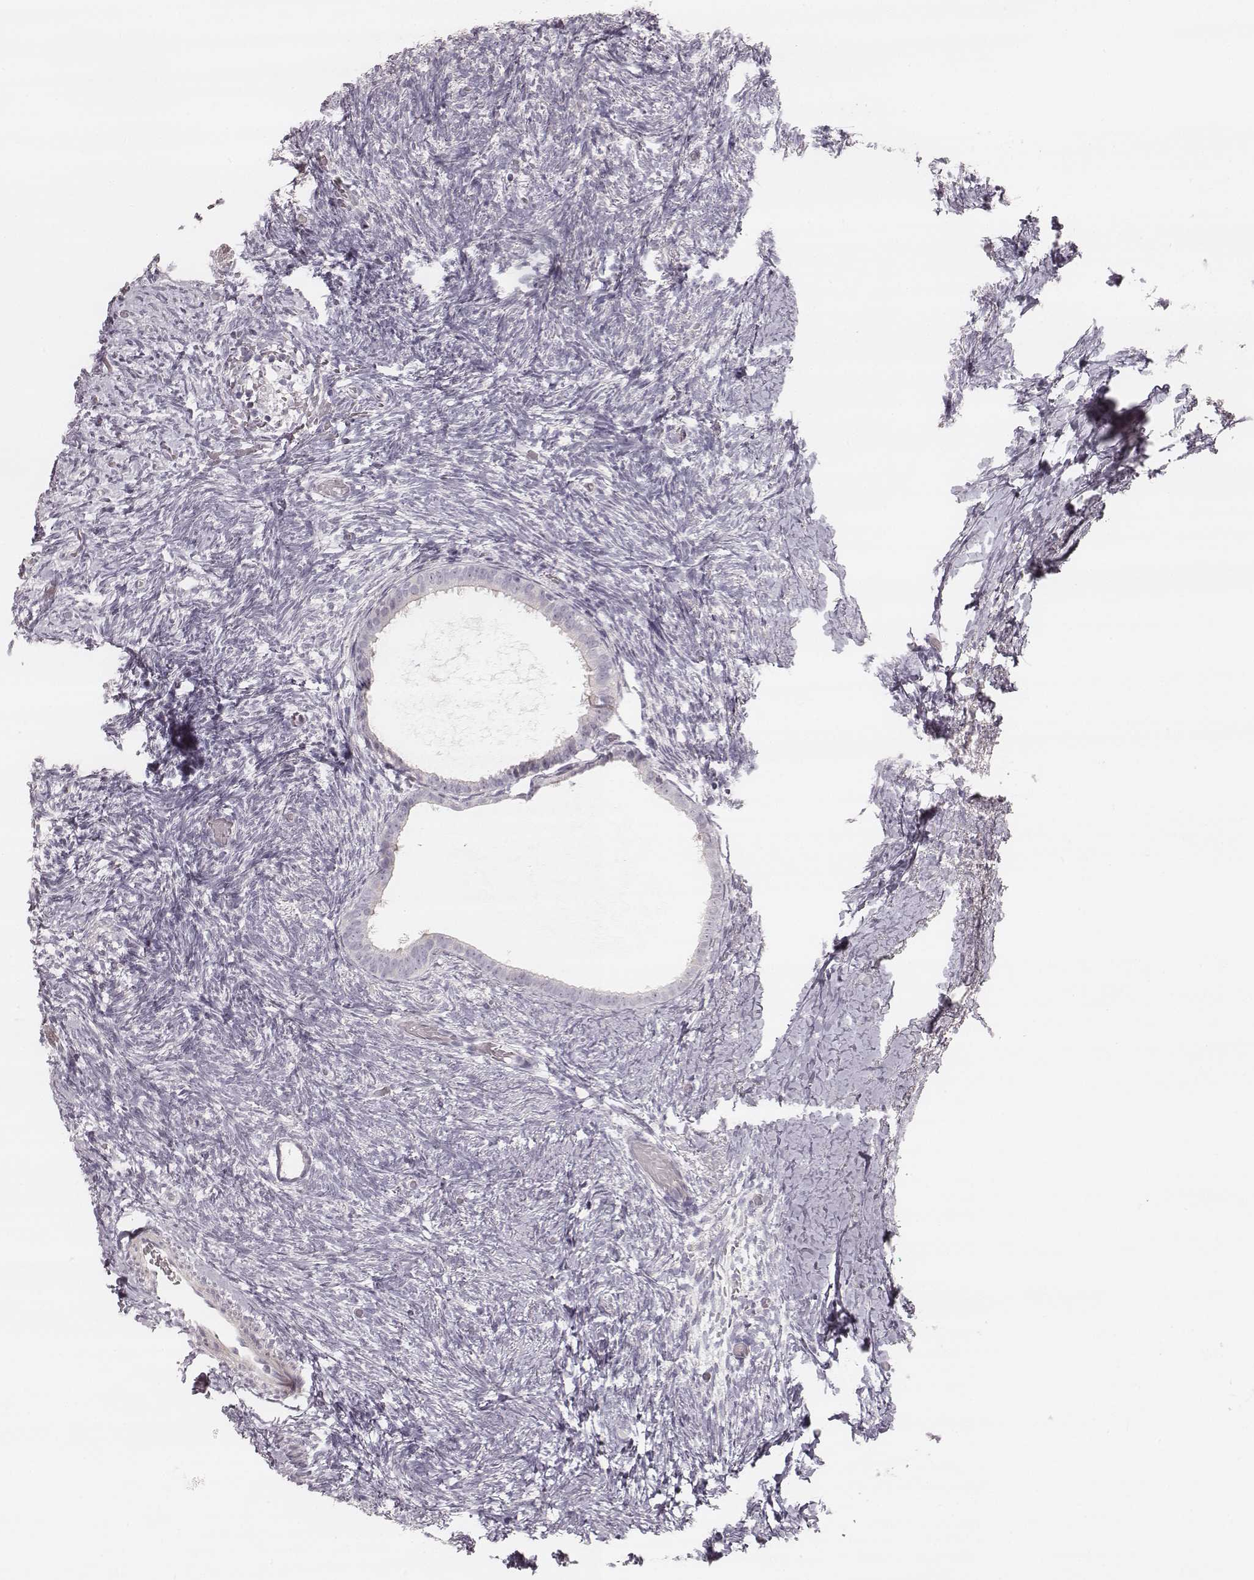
{"staining": {"intensity": "negative", "quantity": "none", "location": "none"}, "tissue": "ovary", "cell_type": "Follicle cells", "image_type": "normal", "snomed": [{"axis": "morphology", "description": "Normal tissue, NOS"}, {"axis": "topography", "description": "Ovary"}], "caption": "The immunohistochemistry photomicrograph has no significant staining in follicle cells of ovary. The staining was performed using DAB (3,3'-diaminobenzidine) to visualize the protein expression in brown, while the nuclei were stained in blue with hematoxylin (Magnification: 20x).", "gene": "SPATA24", "patient": {"sex": "female", "age": 39}}